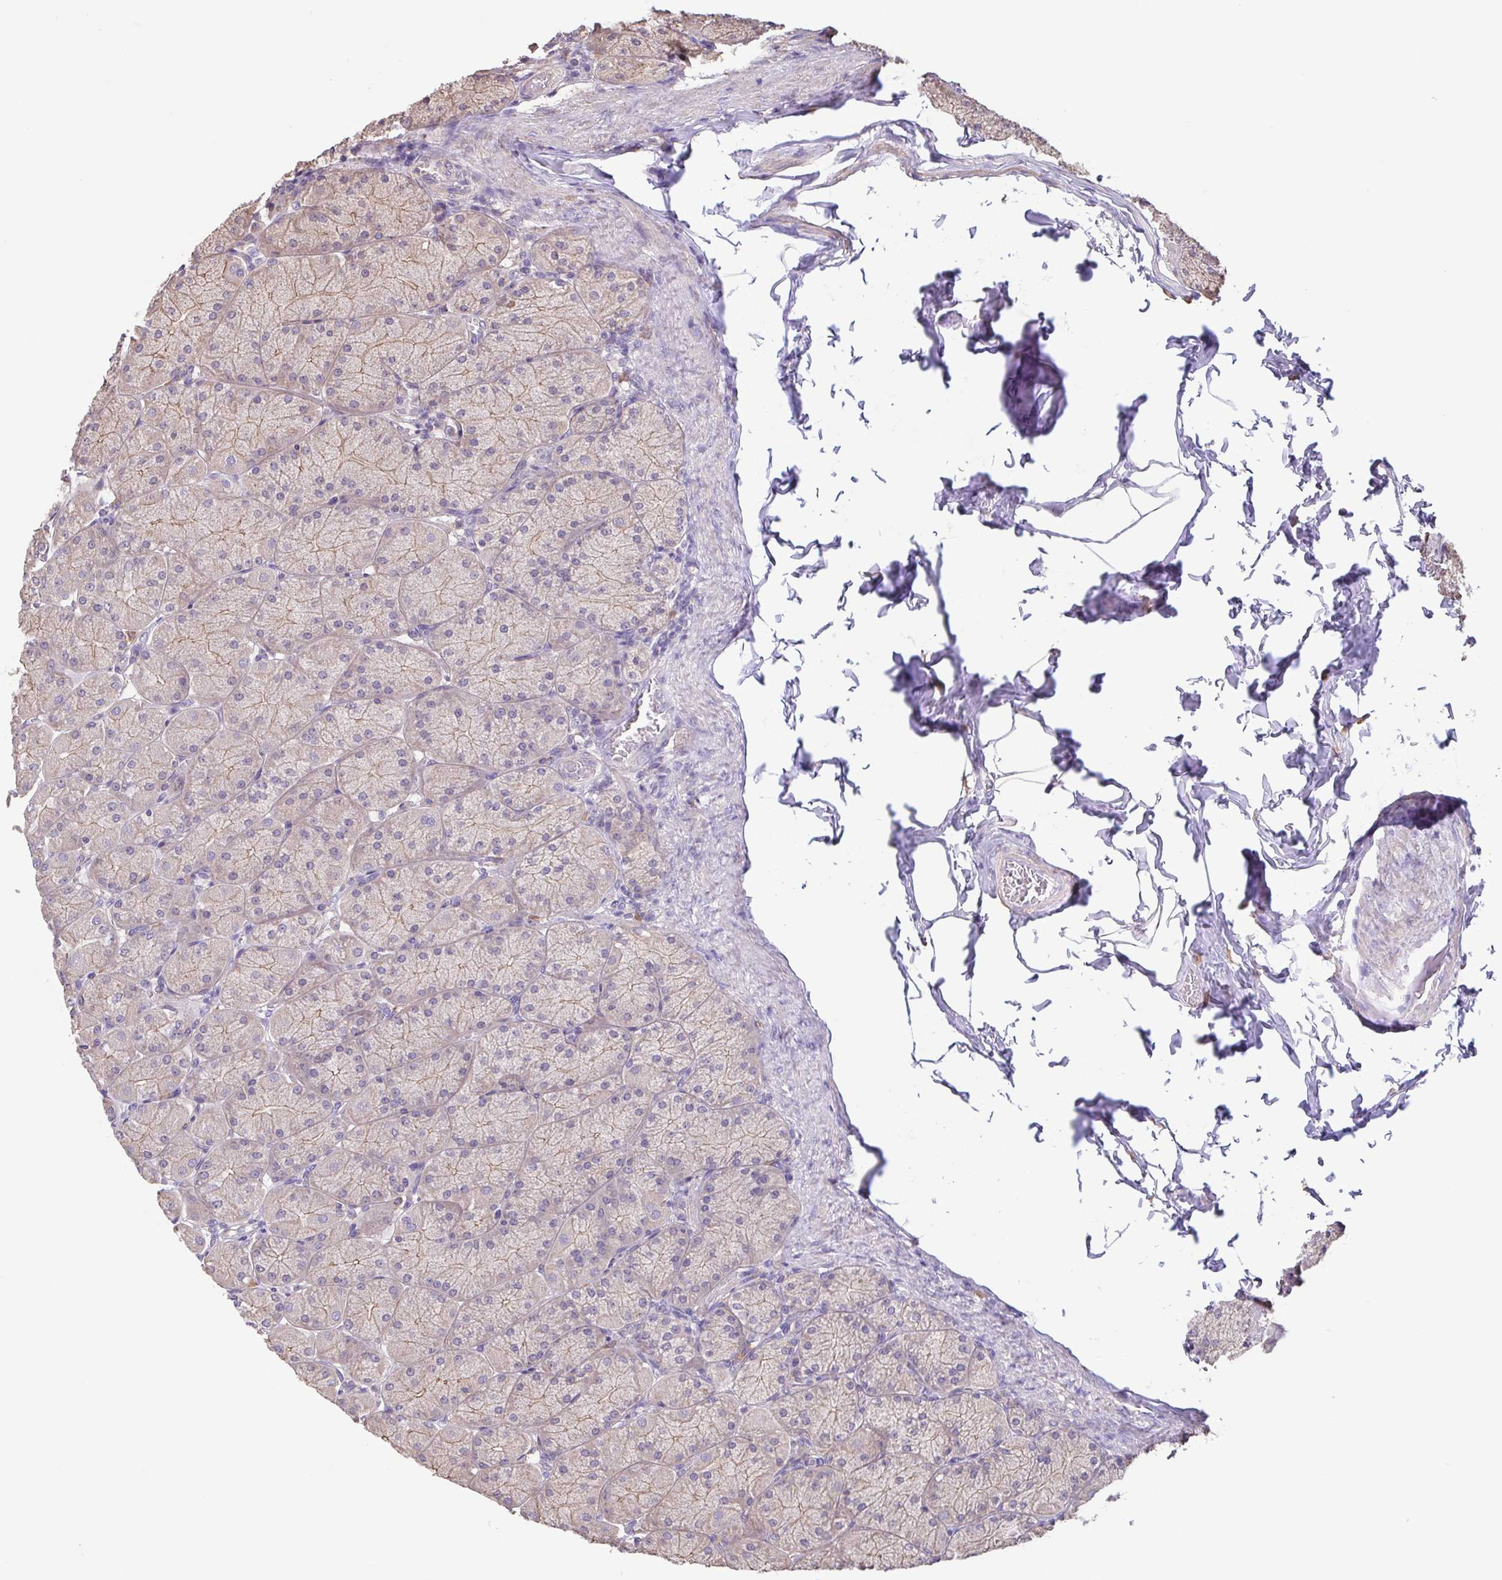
{"staining": {"intensity": "weak", "quantity": "<25%", "location": "cytoplasmic/membranous"}, "tissue": "stomach", "cell_type": "Glandular cells", "image_type": "normal", "snomed": [{"axis": "morphology", "description": "Normal tissue, NOS"}, {"axis": "topography", "description": "Stomach, upper"}], "caption": "High power microscopy image of an immunohistochemistry (IHC) image of unremarkable stomach, revealing no significant positivity in glandular cells. (DAB immunohistochemistry (IHC), high magnification).", "gene": "ACTRT2", "patient": {"sex": "female", "age": 56}}